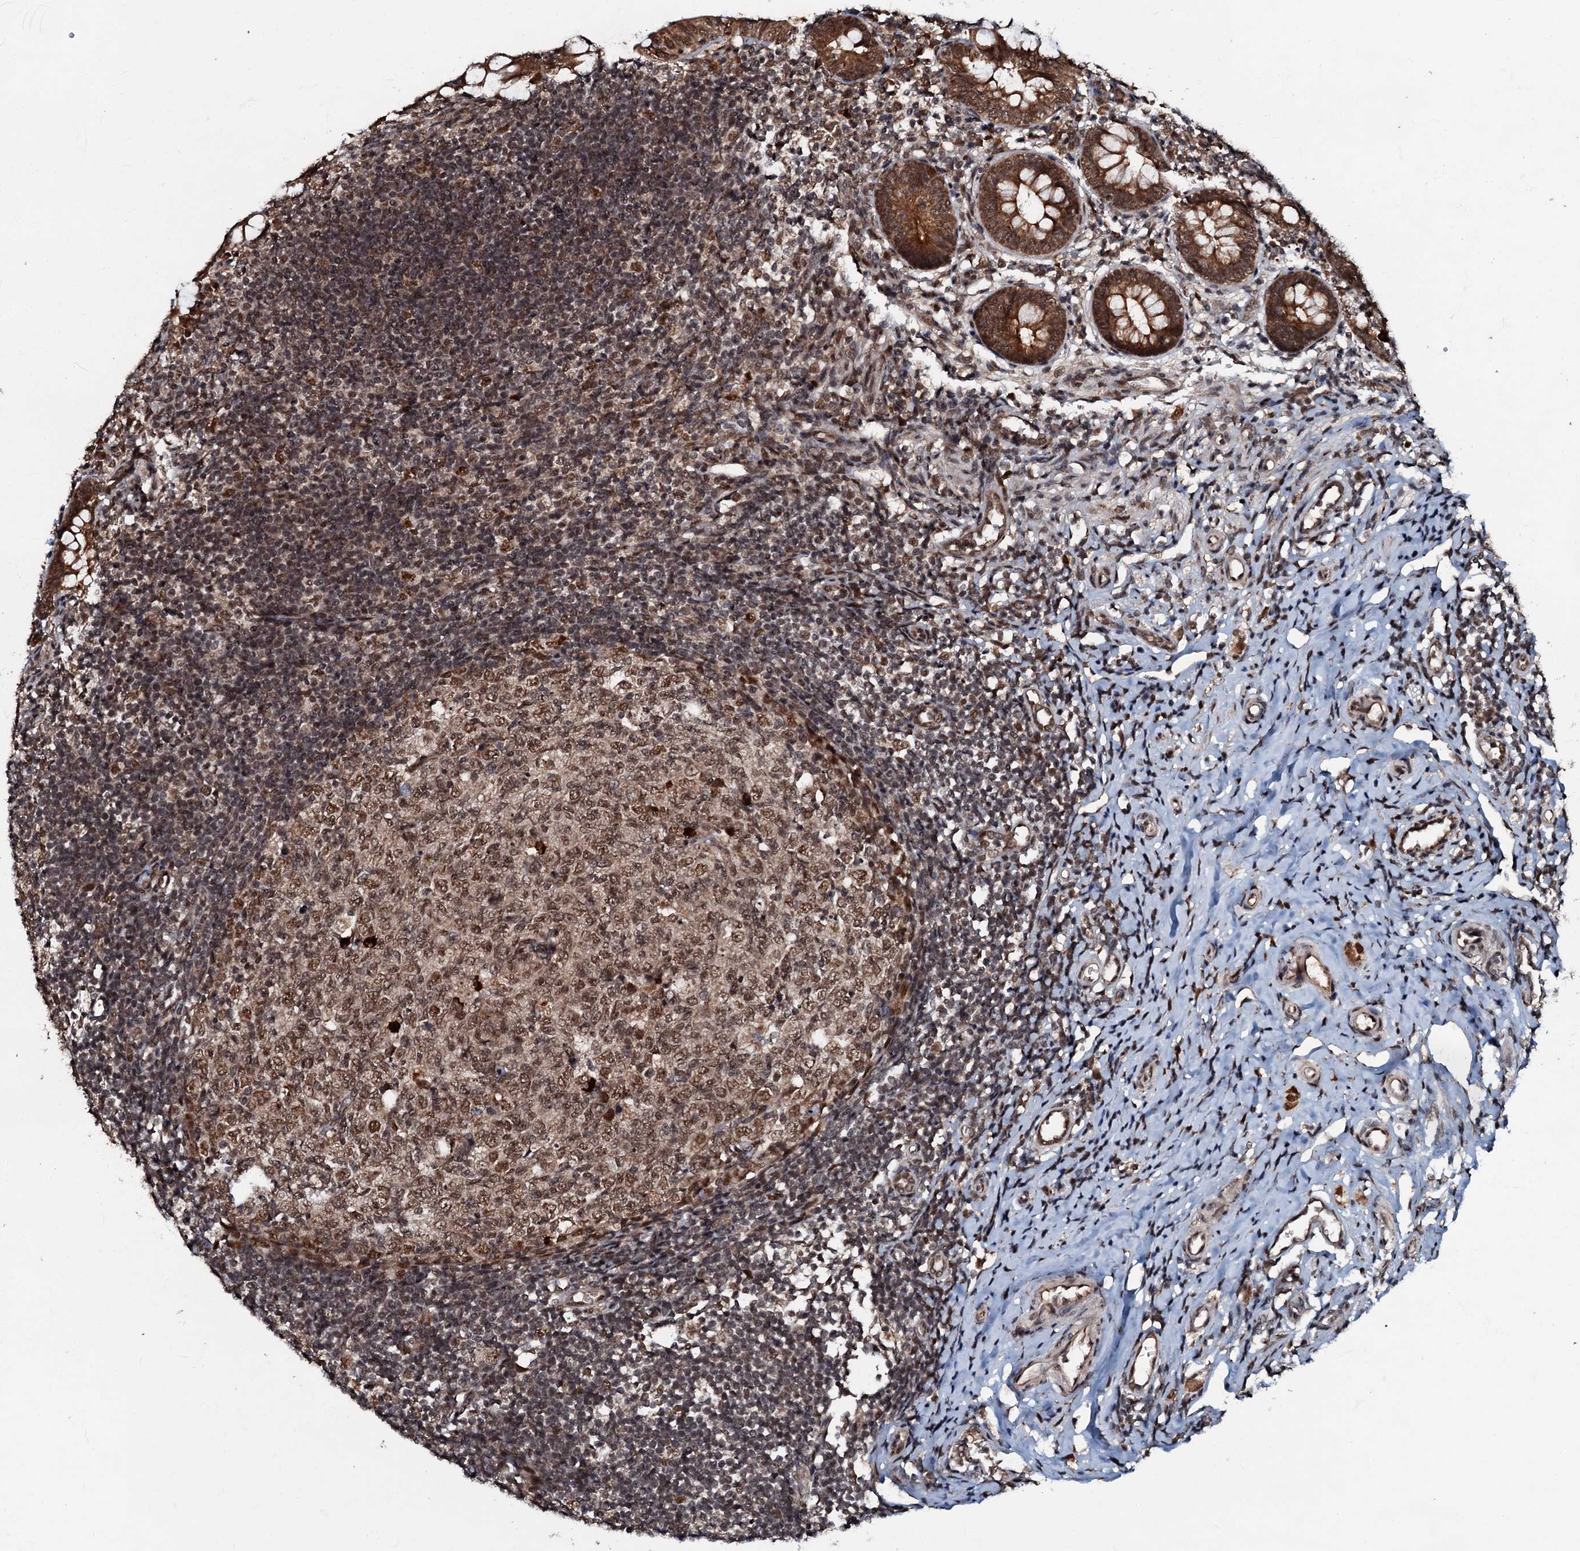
{"staining": {"intensity": "strong", "quantity": ">75%", "location": "cytoplasmic/membranous,nuclear"}, "tissue": "appendix", "cell_type": "Glandular cells", "image_type": "normal", "snomed": [{"axis": "morphology", "description": "Normal tissue, NOS"}, {"axis": "topography", "description": "Appendix"}], "caption": "Appendix stained with DAB (3,3'-diaminobenzidine) immunohistochemistry (IHC) demonstrates high levels of strong cytoplasmic/membranous,nuclear expression in approximately >75% of glandular cells.", "gene": "C18orf32", "patient": {"sex": "male", "age": 14}}